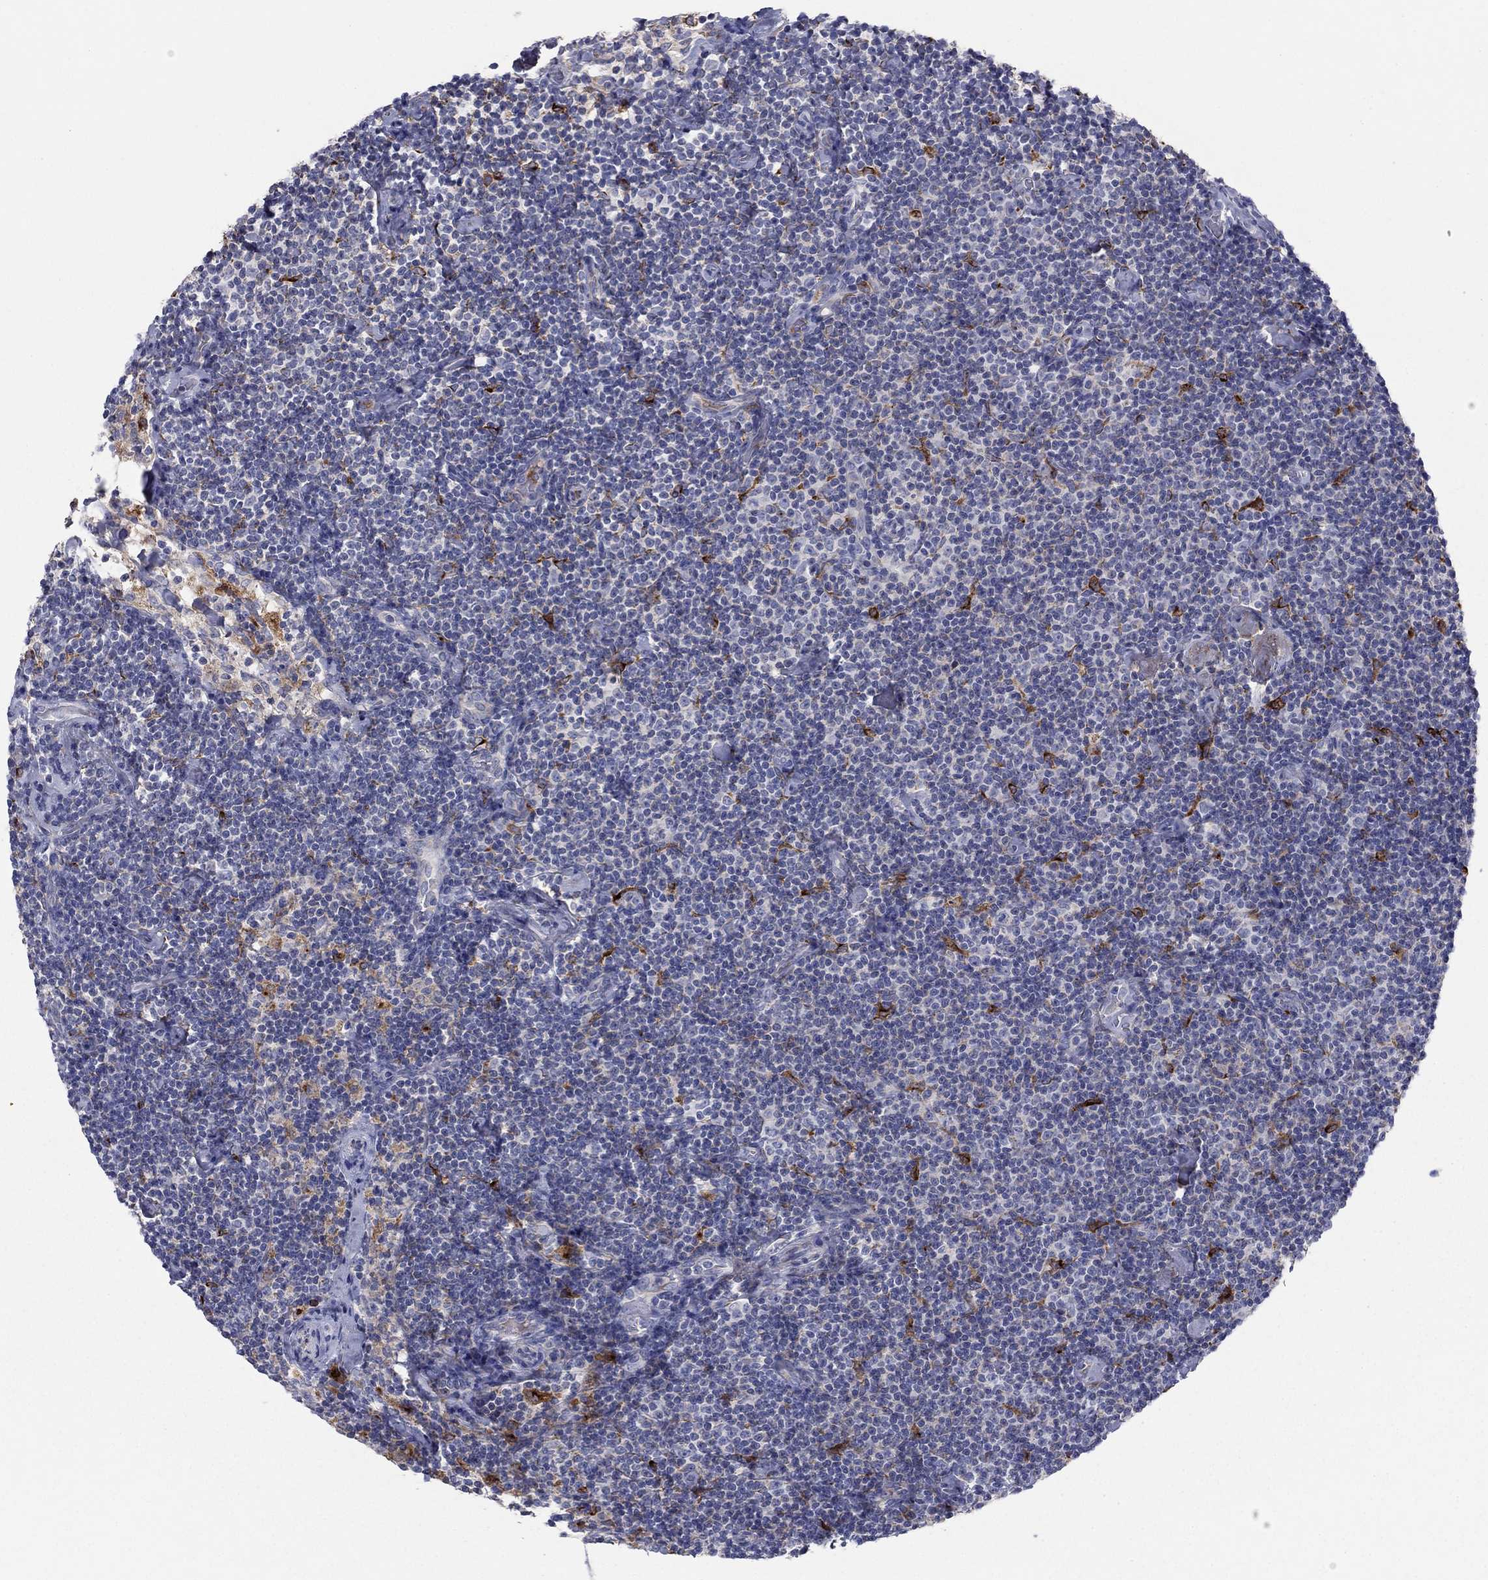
{"staining": {"intensity": "negative", "quantity": "none", "location": "none"}, "tissue": "lymphoma", "cell_type": "Tumor cells", "image_type": "cancer", "snomed": [{"axis": "morphology", "description": "Malignant lymphoma, non-Hodgkin's type, Low grade"}, {"axis": "topography", "description": "Lymph node"}], "caption": "DAB immunohistochemical staining of human lymphoma displays no significant staining in tumor cells.", "gene": "PTGDS", "patient": {"sex": "male", "age": 81}}